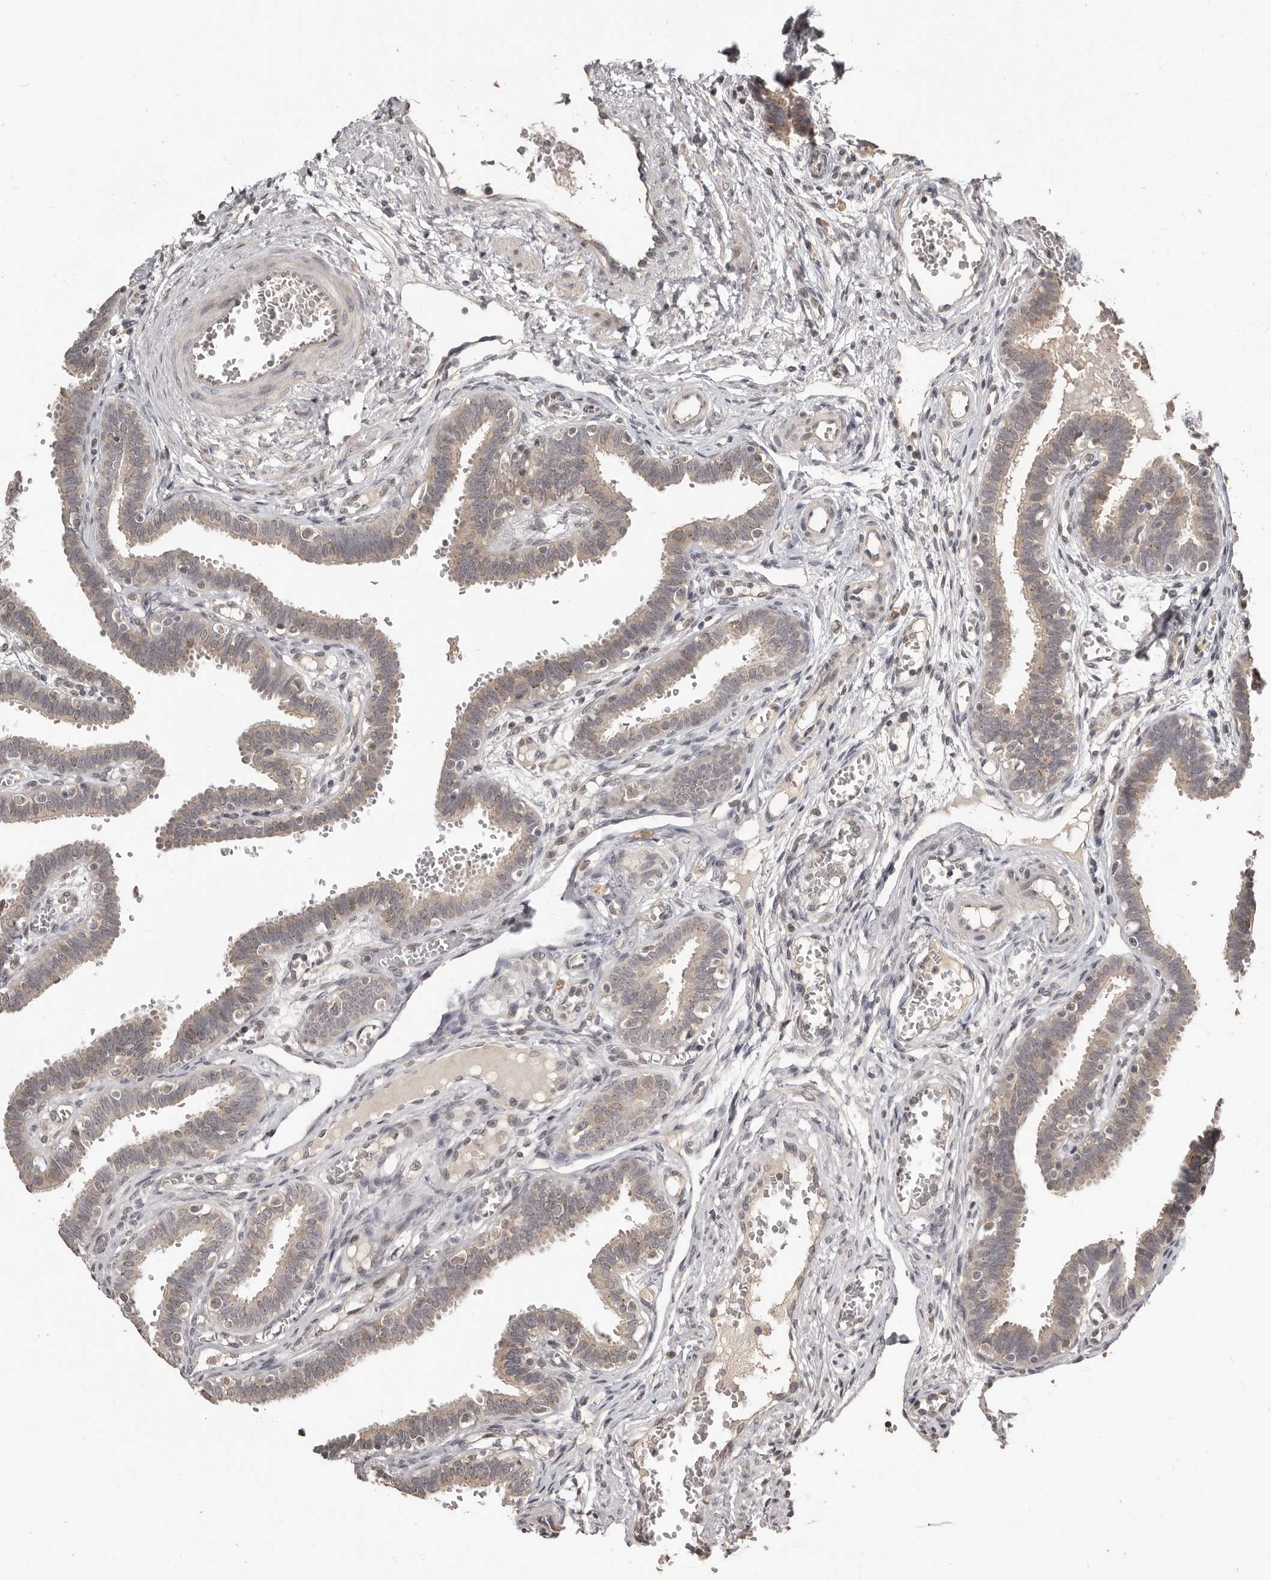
{"staining": {"intensity": "weak", "quantity": ">75%", "location": "cytoplasmic/membranous"}, "tissue": "fallopian tube", "cell_type": "Glandular cells", "image_type": "normal", "snomed": [{"axis": "morphology", "description": "Normal tissue, NOS"}, {"axis": "topography", "description": "Fallopian tube"}, {"axis": "topography", "description": "Placenta"}], "caption": "Glandular cells reveal low levels of weak cytoplasmic/membranous positivity in about >75% of cells in unremarkable fallopian tube.", "gene": "ZFP14", "patient": {"sex": "female", "age": 32}}